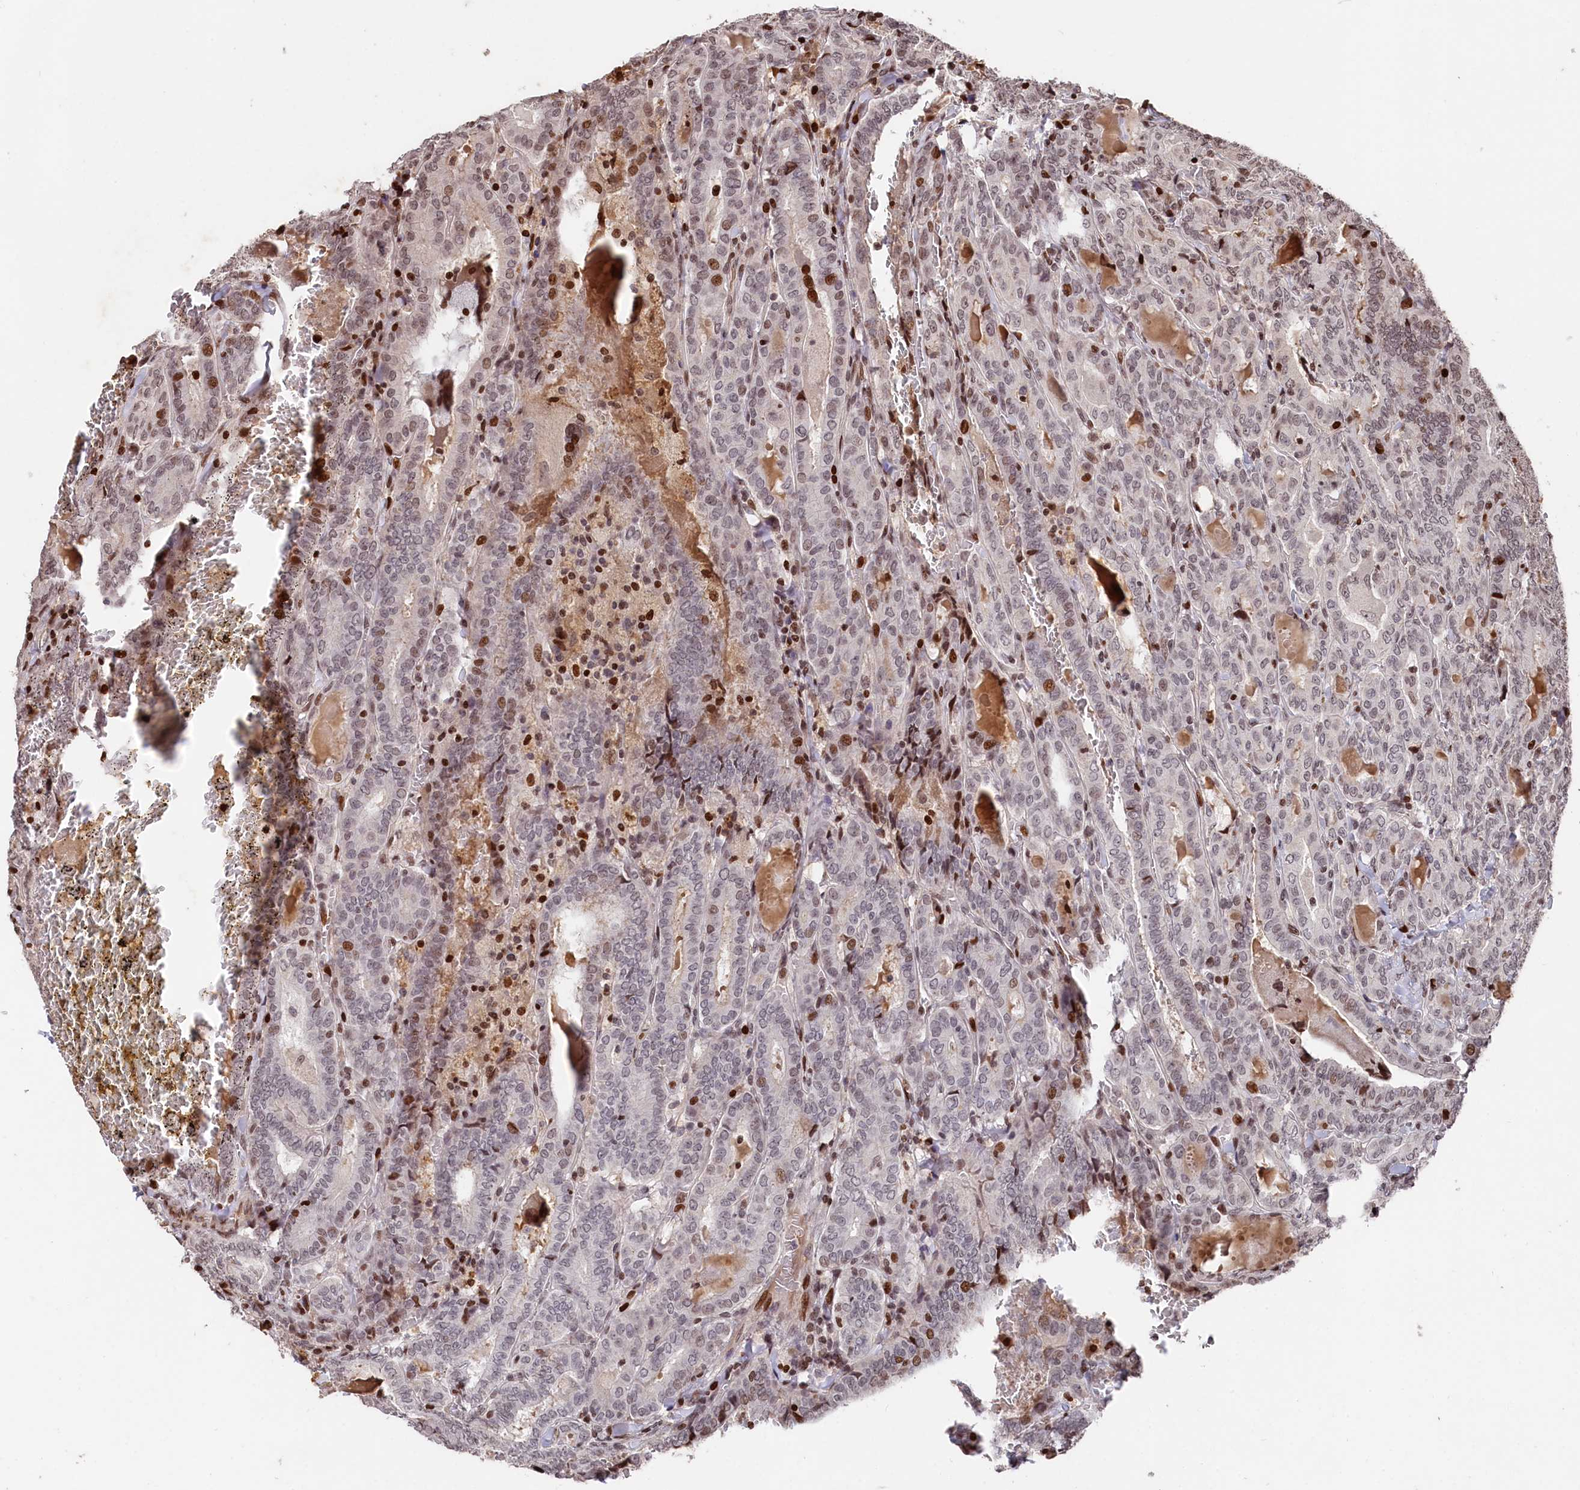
{"staining": {"intensity": "moderate", "quantity": "<25%", "location": "nuclear"}, "tissue": "thyroid cancer", "cell_type": "Tumor cells", "image_type": "cancer", "snomed": [{"axis": "morphology", "description": "Papillary adenocarcinoma, NOS"}, {"axis": "topography", "description": "Thyroid gland"}], "caption": "Immunohistochemistry (IHC) (DAB) staining of human papillary adenocarcinoma (thyroid) demonstrates moderate nuclear protein expression in about <25% of tumor cells. Nuclei are stained in blue.", "gene": "MCF2L2", "patient": {"sex": "female", "age": 72}}